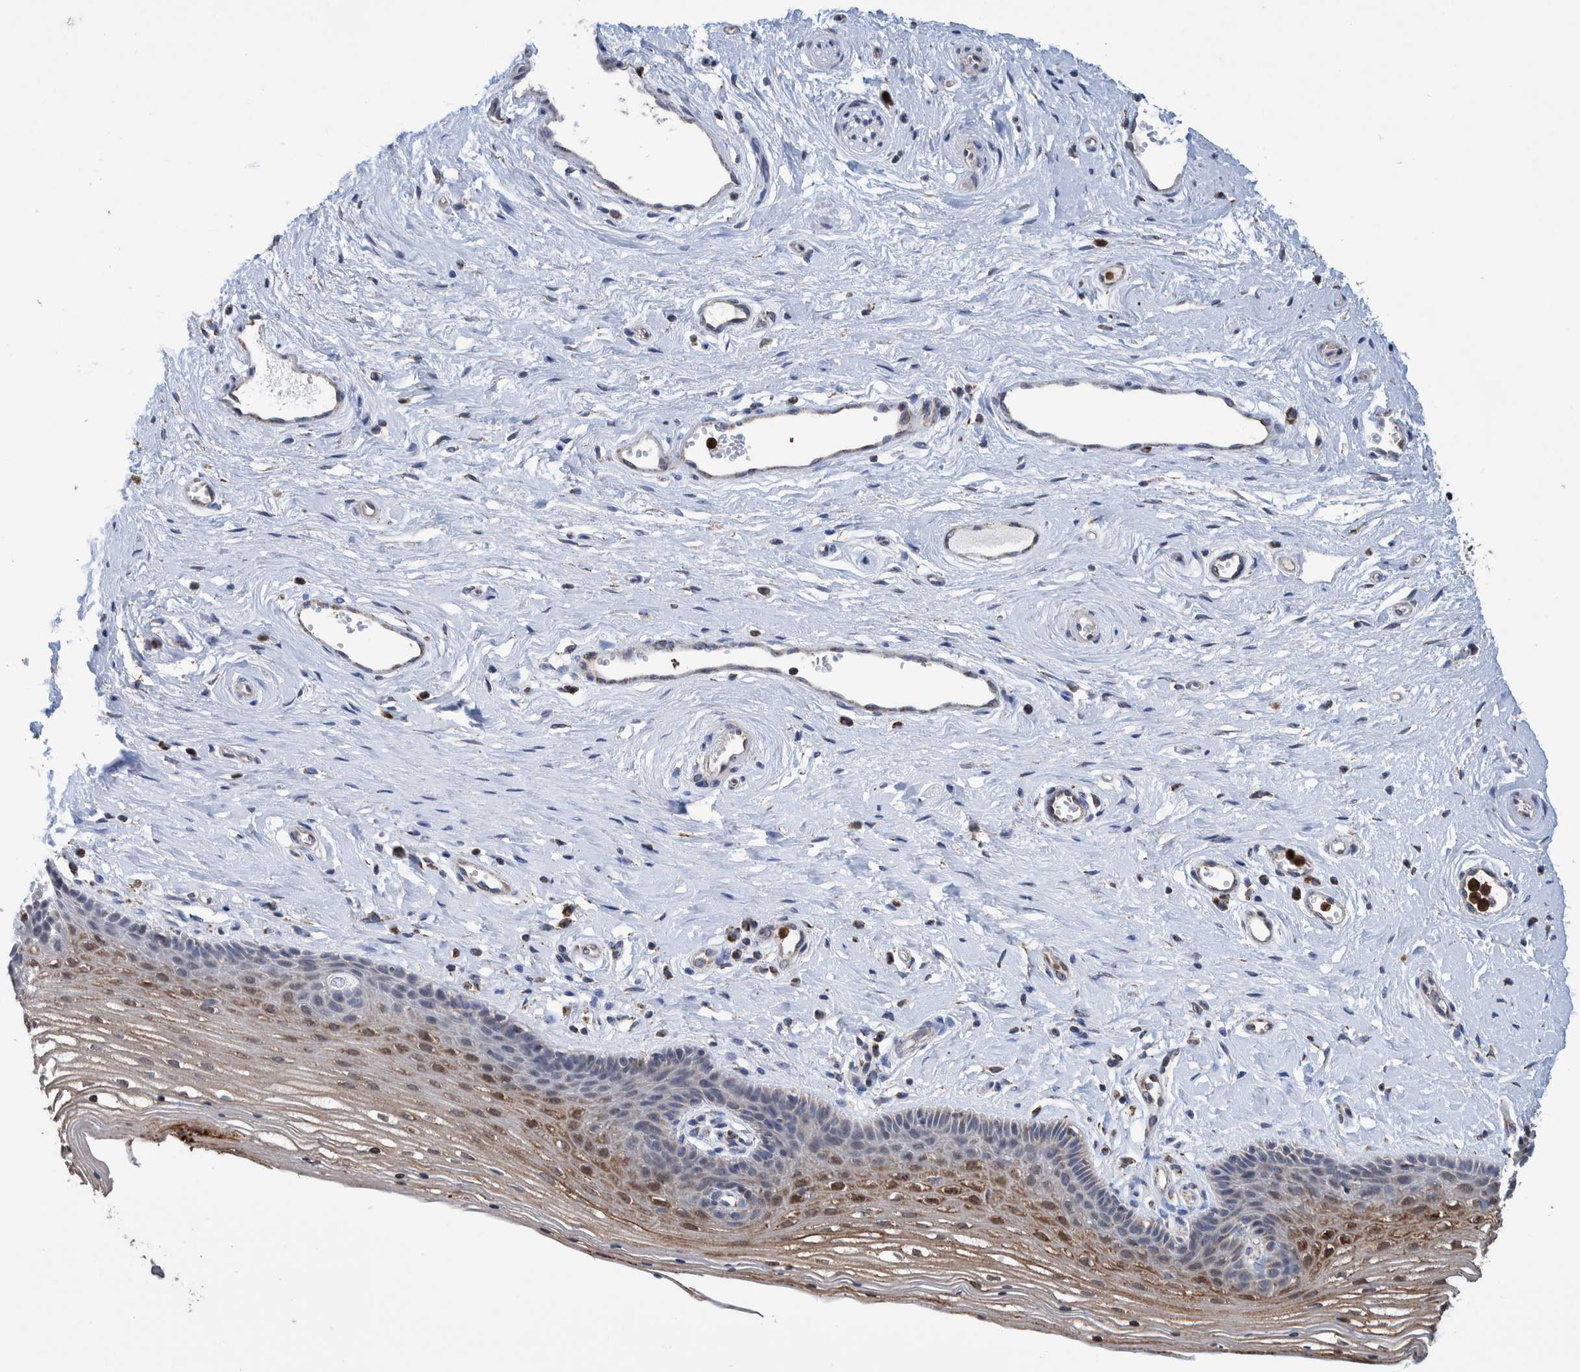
{"staining": {"intensity": "moderate", "quantity": "25%-75%", "location": "cytoplasmic/membranous,nuclear"}, "tissue": "vagina", "cell_type": "Squamous epithelial cells", "image_type": "normal", "snomed": [{"axis": "morphology", "description": "Normal tissue, NOS"}, {"axis": "topography", "description": "Vagina"}], "caption": "Moderate cytoplasmic/membranous,nuclear protein expression is present in approximately 25%-75% of squamous epithelial cells in vagina. (DAB (3,3'-diaminobenzidine) IHC, brown staining for protein, blue staining for nuclei).", "gene": "DECR1", "patient": {"sex": "female", "age": 46}}